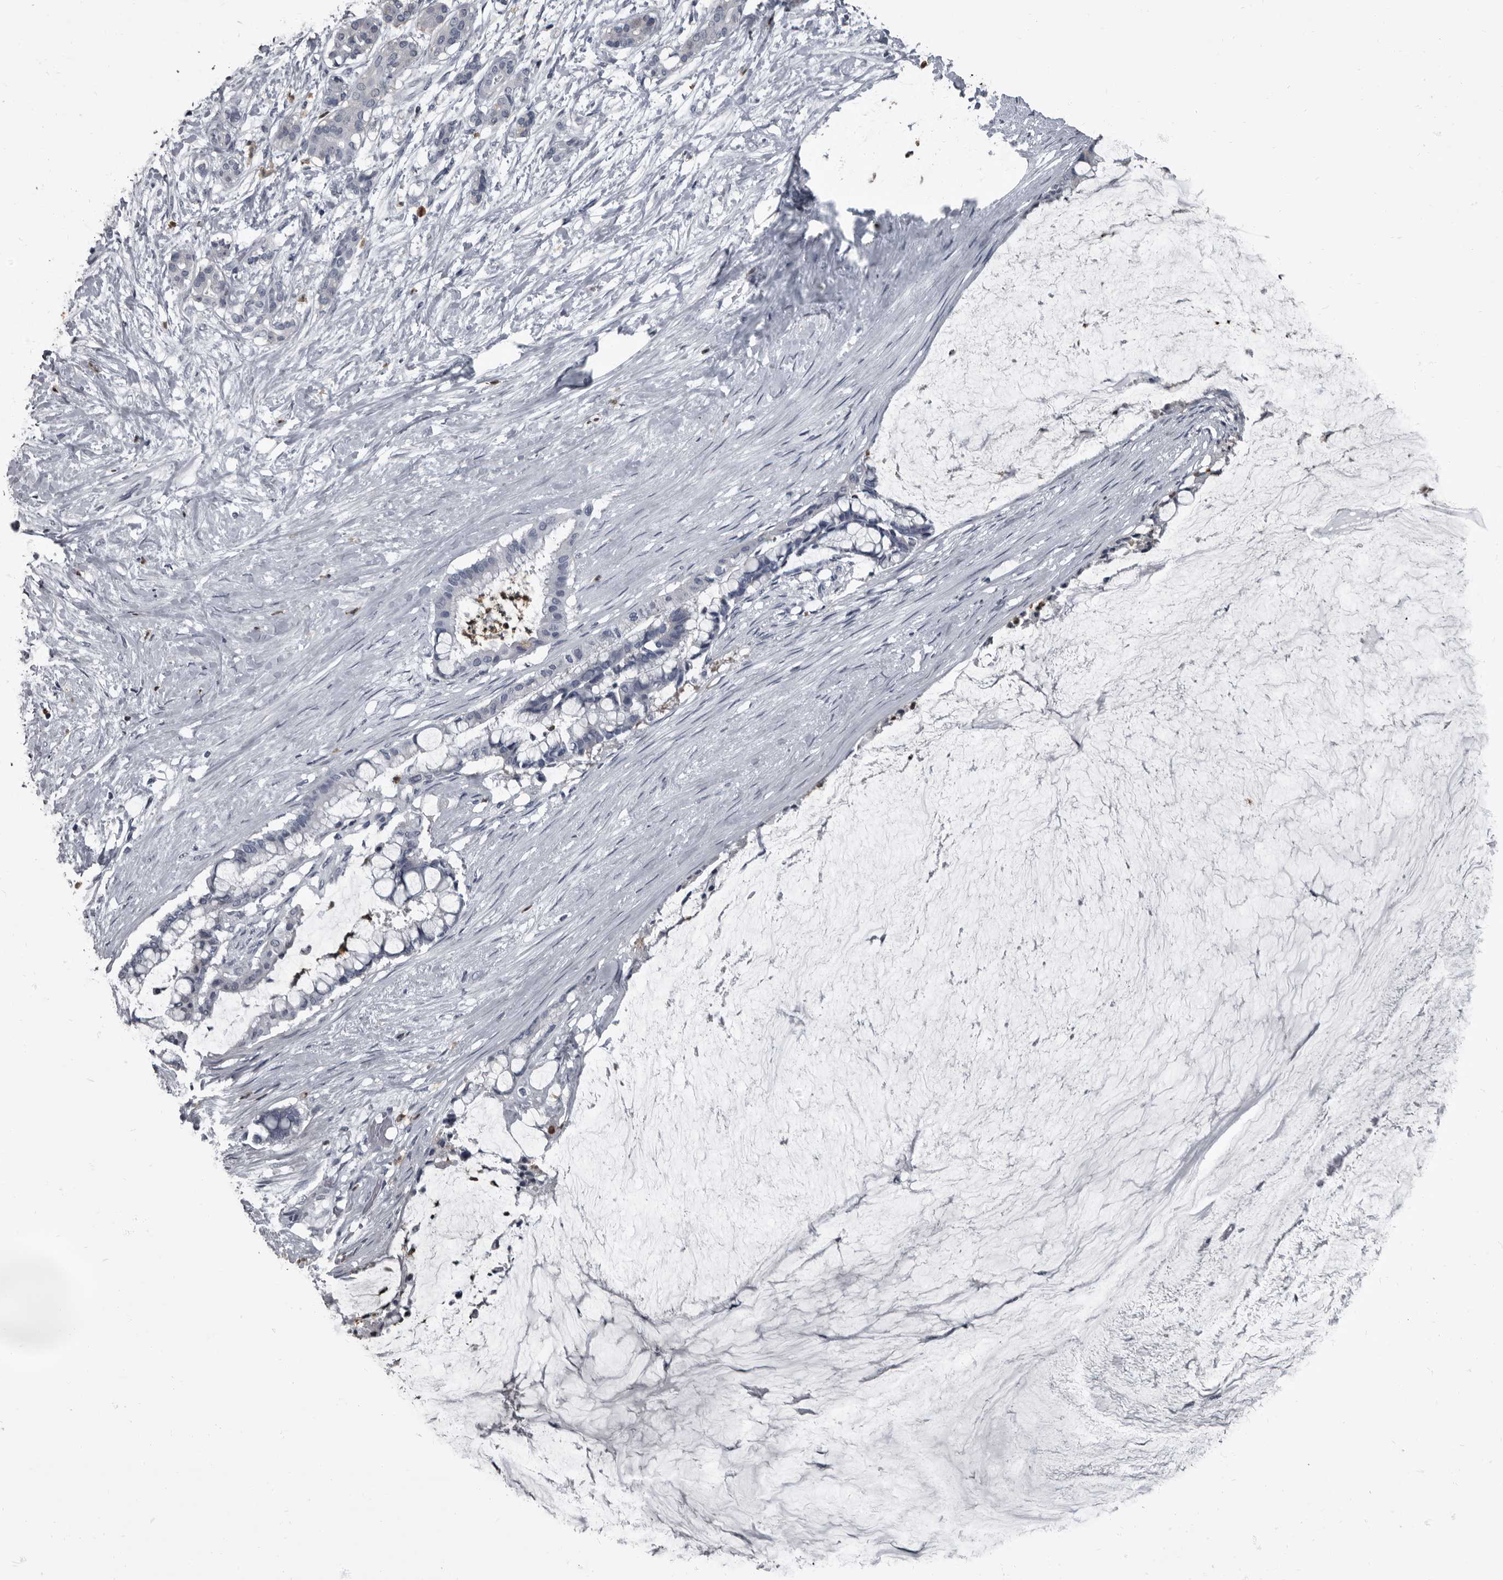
{"staining": {"intensity": "negative", "quantity": "none", "location": "none"}, "tissue": "pancreatic cancer", "cell_type": "Tumor cells", "image_type": "cancer", "snomed": [{"axis": "morphology", "description": "Adenocarcinoma, NOS"}, {"axis": "topography", "description": "Pancreas"}], "caption": "This is an IHC image of pancreatic adenocarcinoma. There is no positivity in tumor cells.", "gene": "TPD52L1", "patient": {"sex": "male", "age": 41}}